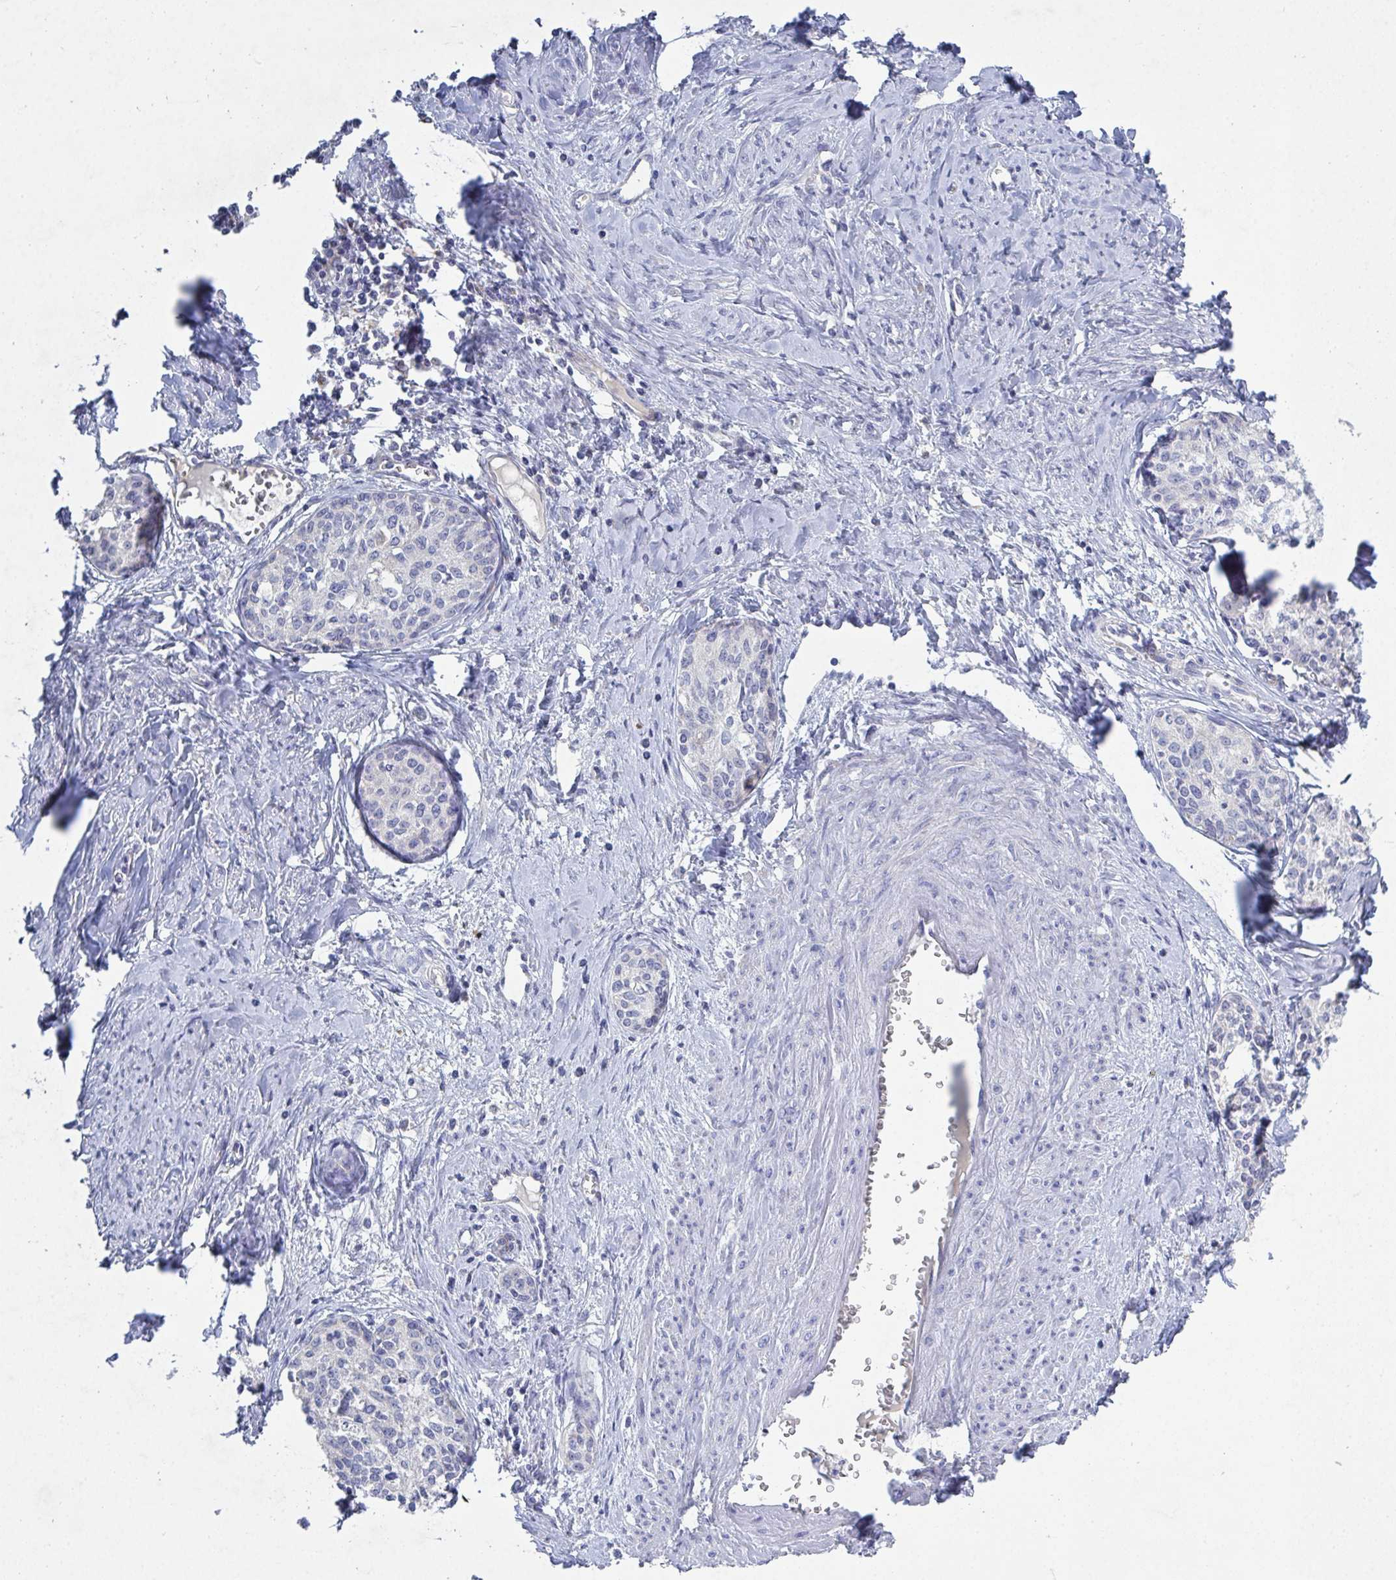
{"staining": {"intensity": "negative", "quantity": "none", "location": "none"}, "tissue": "cervical cancer", "cell_type": "Tumor cells", "image_type": "cancer", "snomed": [{"axis": "morphology", "description": "Squamous cell carcinoma, NOS"}, {"axis": "morphology", "description": "Adenocarcinoma, NOS"}, {"axis": "topography", "description": "Cervix"}], "caption": "This photomicrograph is of cervical squamous cell carcinoma stained with immunohistochemistry to label a protein in brown with the nuclei are counter-stained blue. There is no staining in tumor cells.", "gene": "GALNT13", "patient": {"sex": "female", "age": 52}}